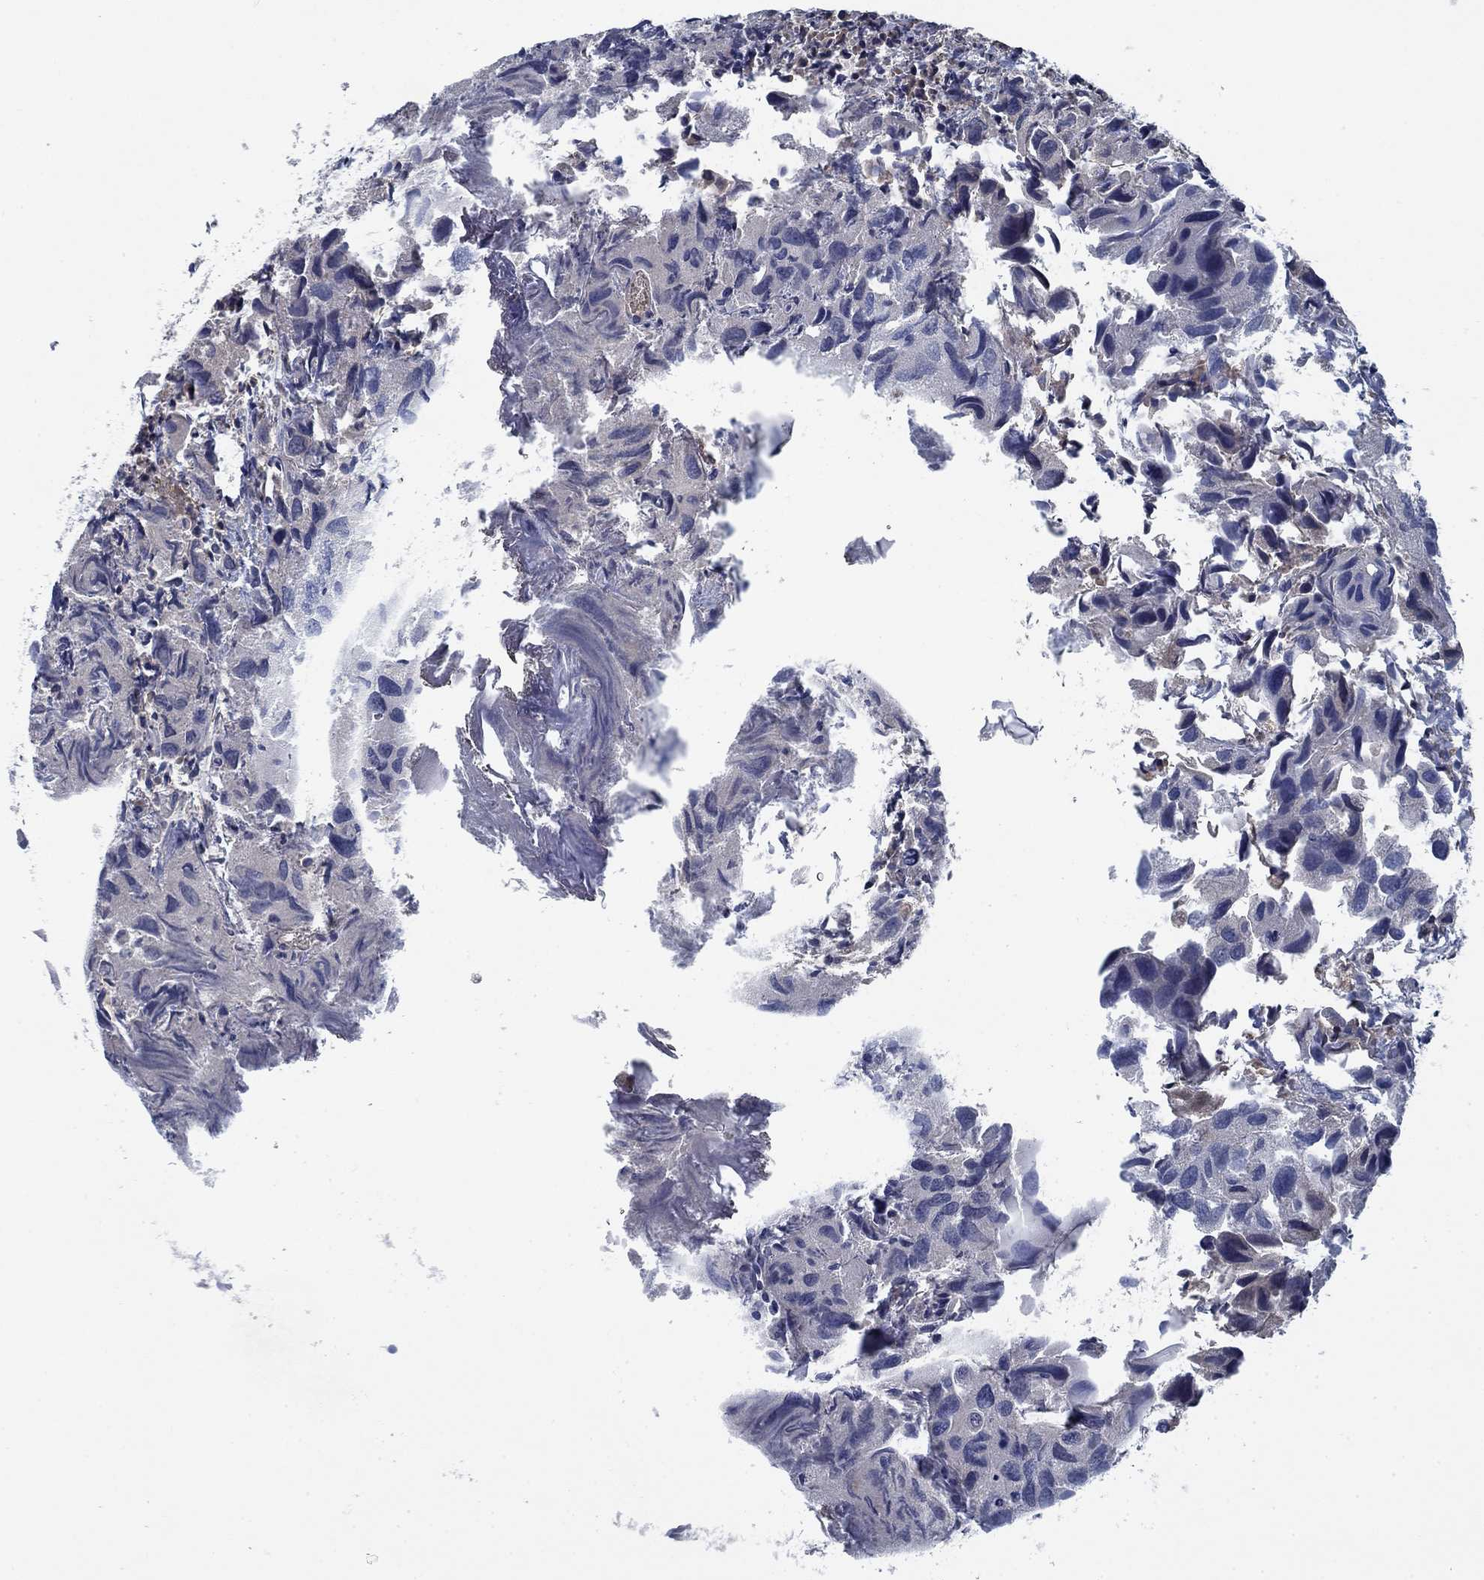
{"staining": {"intensity": "negative", "quantity": "none", "location": "none"}, "tissue": "urothelial cancer", "cell_type": "Tumor cells", "image_type": "cancer", "snomed": [{"axis": "morphology", "description": "Urothelial carcinoma, High grade"}, {"axis": "topography", "description": "Urinary bladder"}], "caption": "IHC histopathology image of neoplastic tissue: urothelial cancer stained with DAB demonstrates no significant protein expression in tumor cells.", "gene": "PNMA8A", "patient": {"sex": "male", "age": 79}}